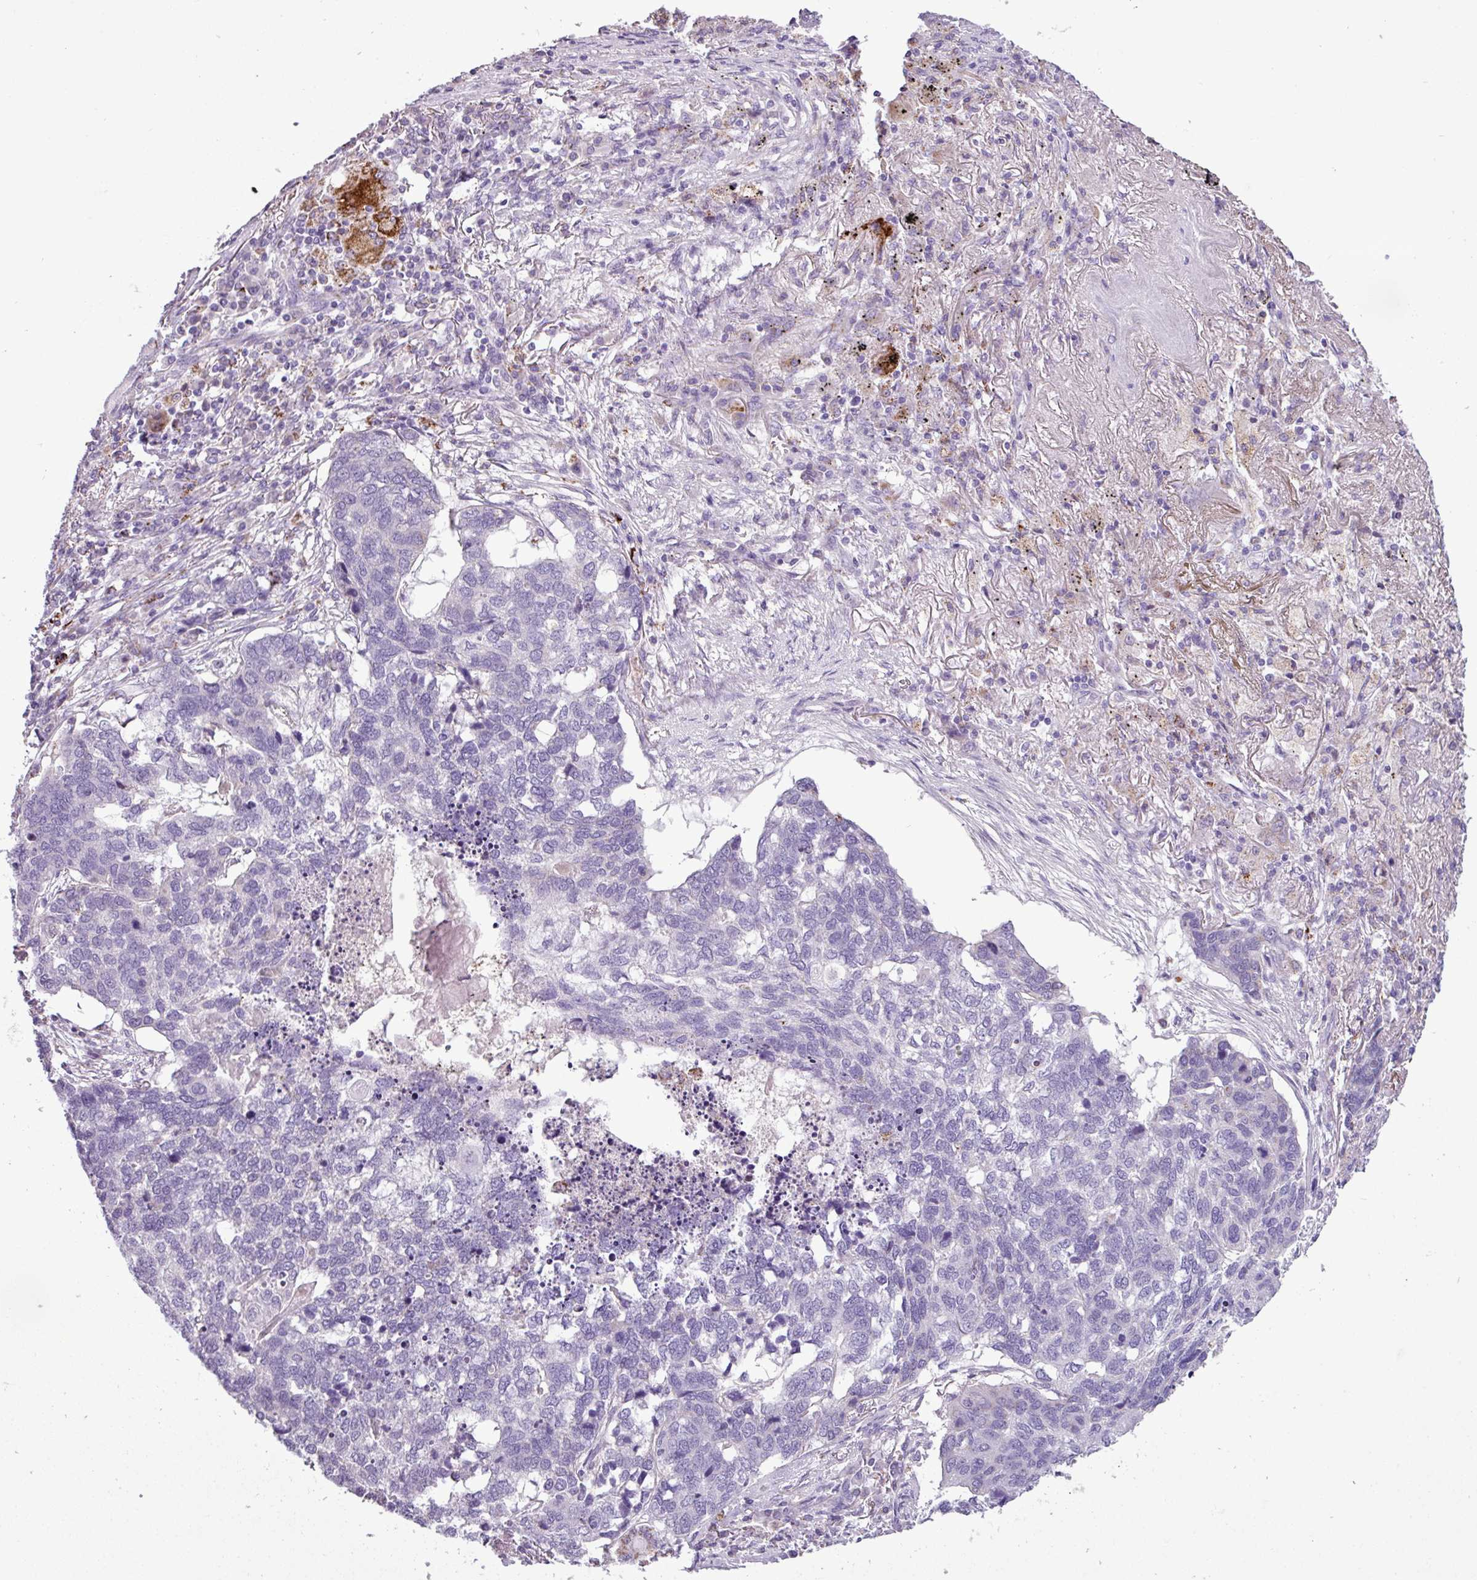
{"staining": {"intensity": "negative", "quantity": "none", "location": "none"}, "tissue": "lung cancer", "cell_type": "Tumor cells", "image_type": "cancer", "snomed": [{"axis": "morphology", "description": "Squamous cell carcinoma, NOS"}, {"axis": "topography", "description": "Lung"}], "caption": "Immunohistochemistry of lung cancer demonstrates no staining in tumor cells.", "gene": "ZNF667", "patient": {"sex": "female", "age": 63}}